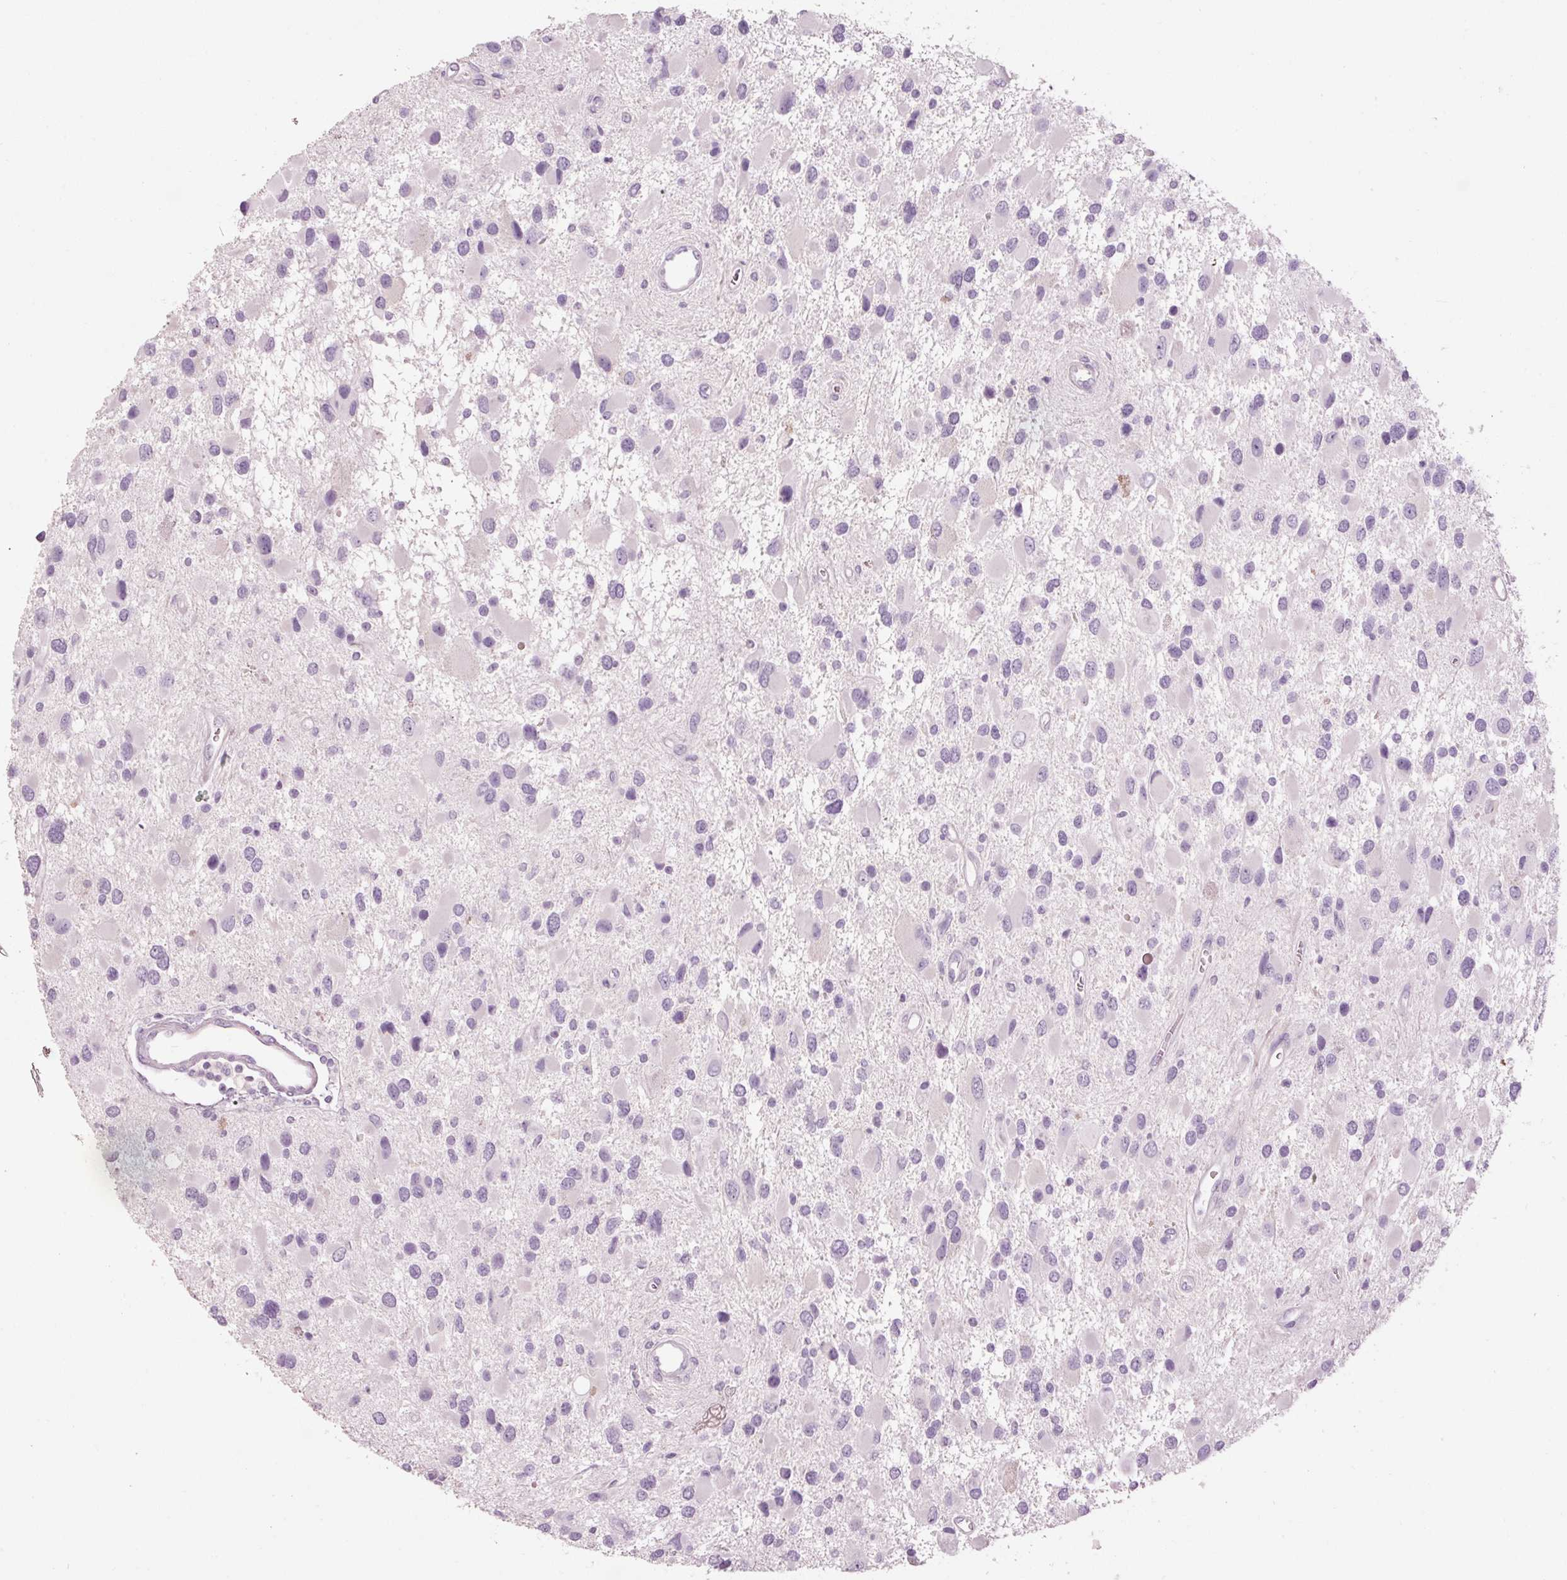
{"staining": {"intensity": "negative", "quantity": "none", "location": "none"}, "tissue": "glioma", "cell_type": "Tumor cells", "image_type": "cancer", "snomed": [{"axis": "morphology", "description": "Glioma, malignant, High grade"}, {"axis": "topography", "description": "Brain"}], "caption": "Glioma was stained to show a protein in brown. There is no significant positivity in tumor cells.", "gene": "MUC5AC", "patient": {"sex": "male", "age": 53}}